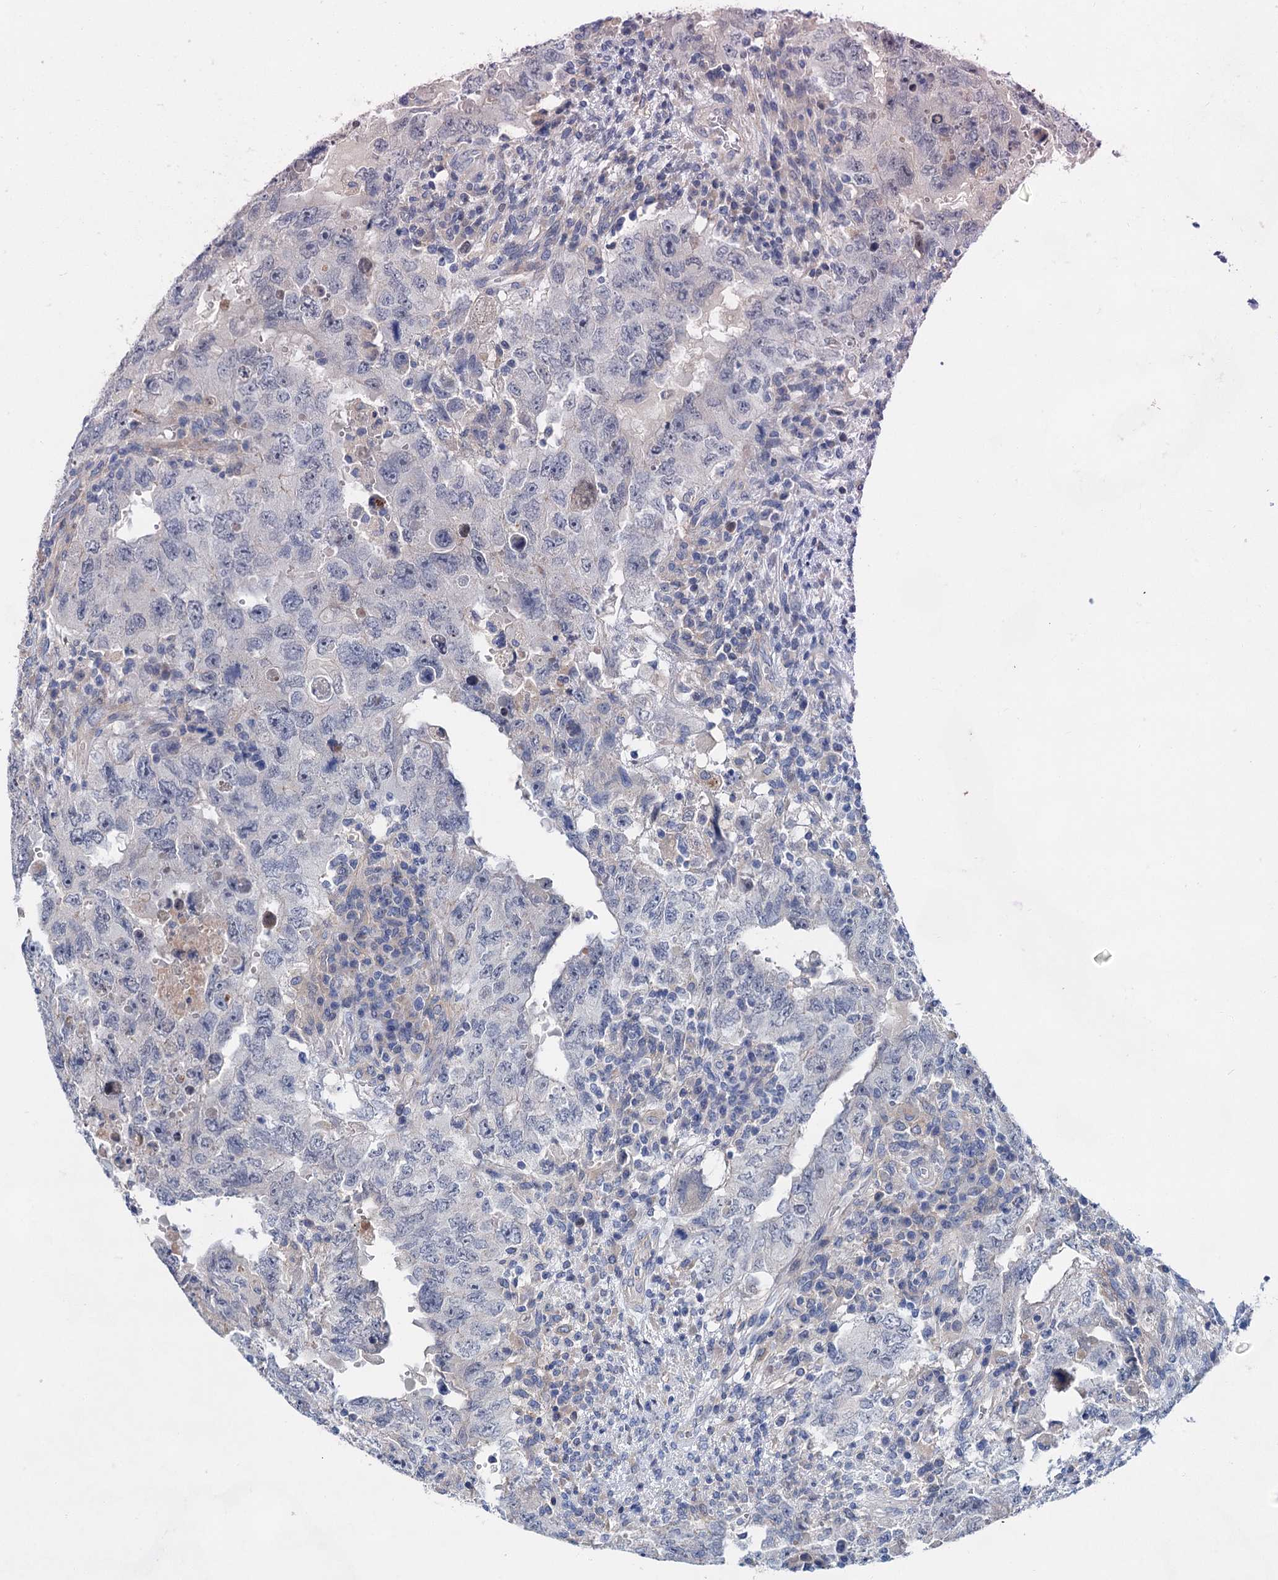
{"staining": {"intensity": "weak", "quantity": "<25%", "location": "cytoplasmic/membranous"}, "tissue": "testis cancer", "cell_type": "Tumor cells", "image_type": "cancer", "snomed": [{"axis": "morphology", "description": "Carcinoma, Embryonal, NOS"}, {"axis": "topography", "description": "Testis"}], "caption": "A histopathology image of human testis cancer is negative for staining in tumor cells. (DAB immunohistochemistry (IHC) visualized using brightfield microscopy, high magnification).", "gene": "GPR155", "patient": {"sex": "male", "age": 26}}